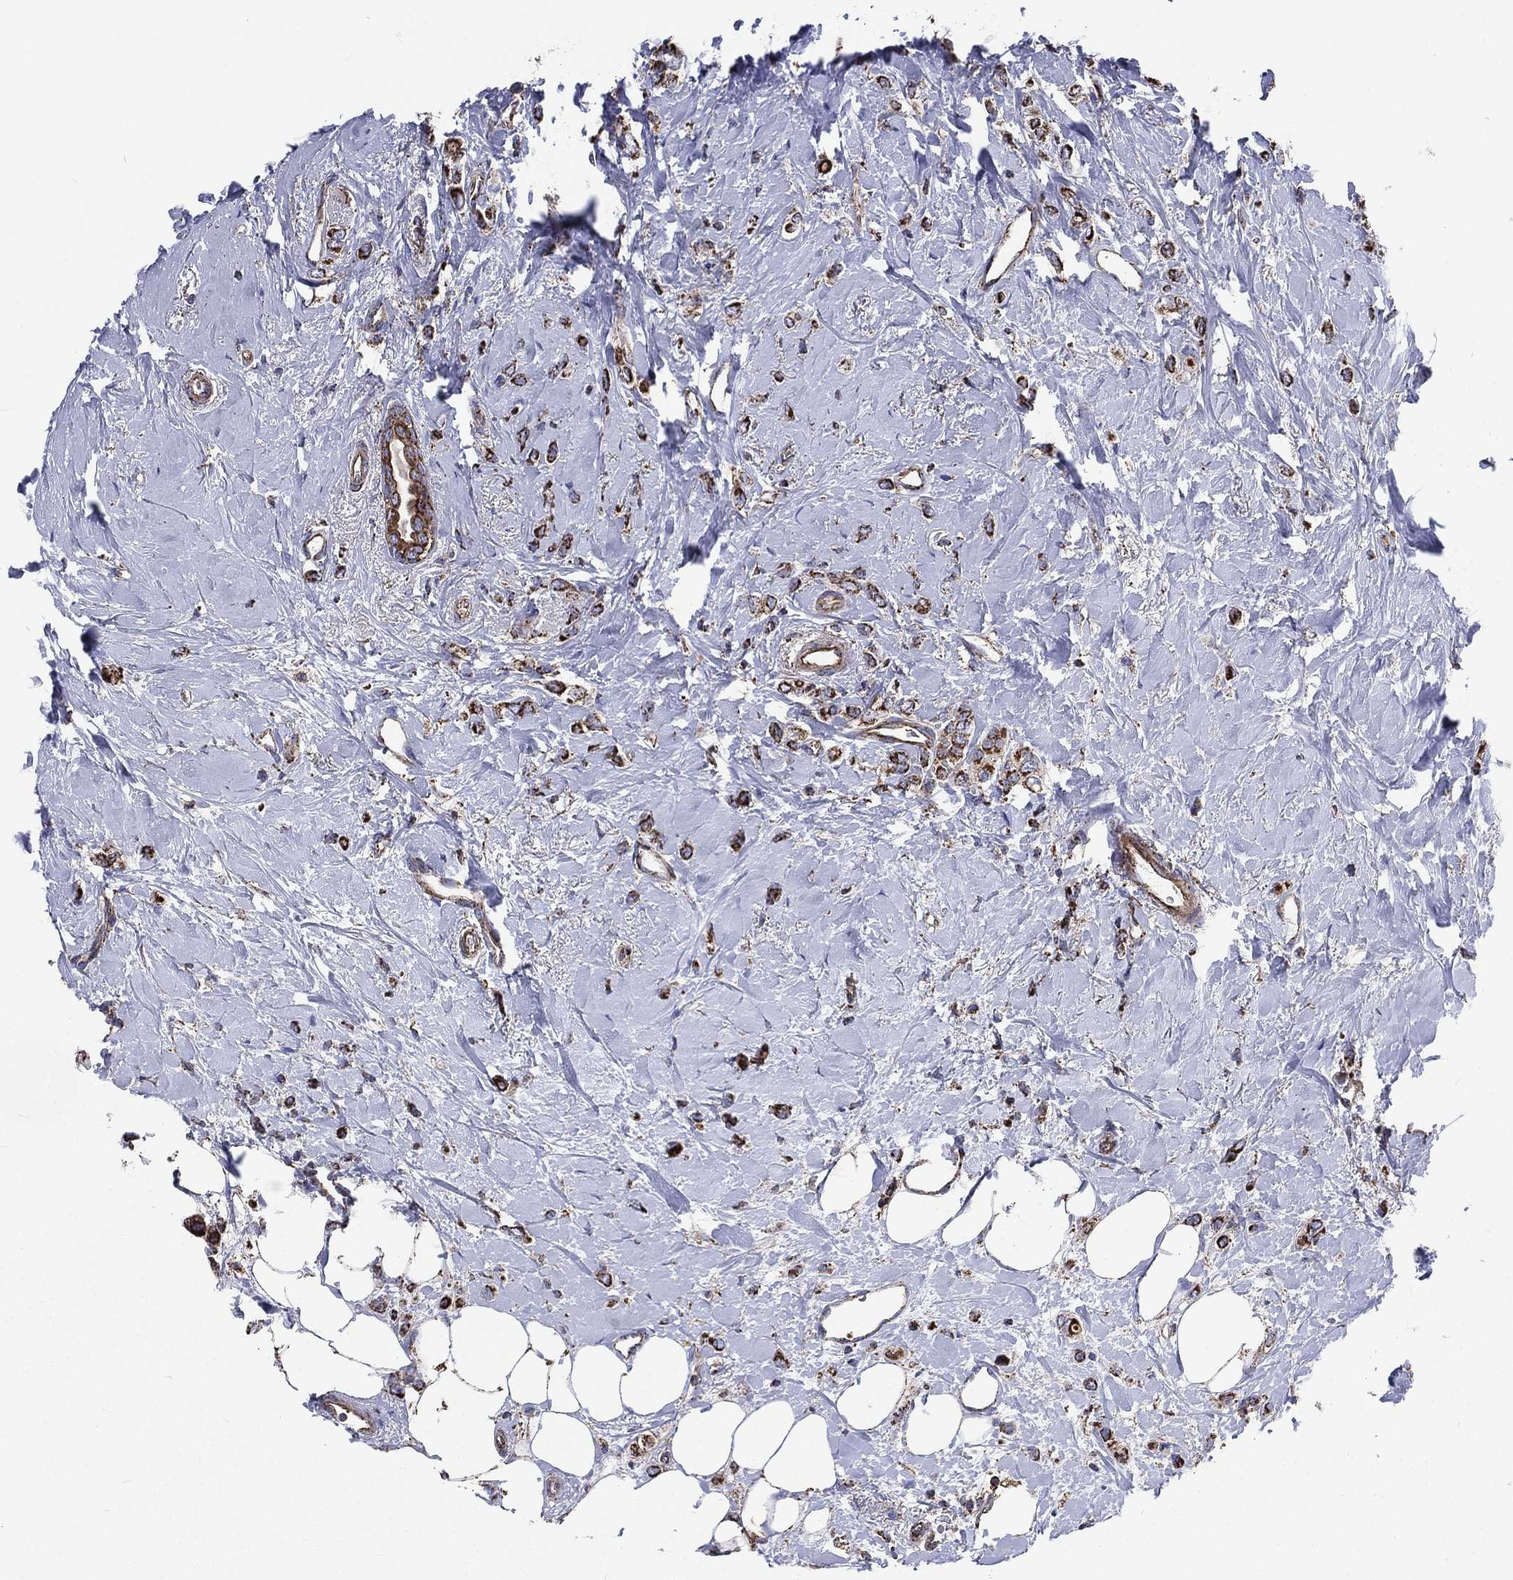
{"staining": {"intensity": "strong", "quantity": ">75%", "location": "cytoplasmic/membranous"}, "tissue": "breast cancer", "cell_type": "Tumor cells", "image_type": "cancer", "snomed": [{"axis": "morphology", "description": "Lobular carcinoma"}, {"axis": "topography", "description": "Breast"}], "caption": "This image displays immunohistochemistry staining of human breast cancer (lobular carcinoma), with high strong cytoplasmic/membranous positivity in about >75% of tumor cells.", "gene": "ANKRD37", "patient": {"sex": "female", "age": 66}}